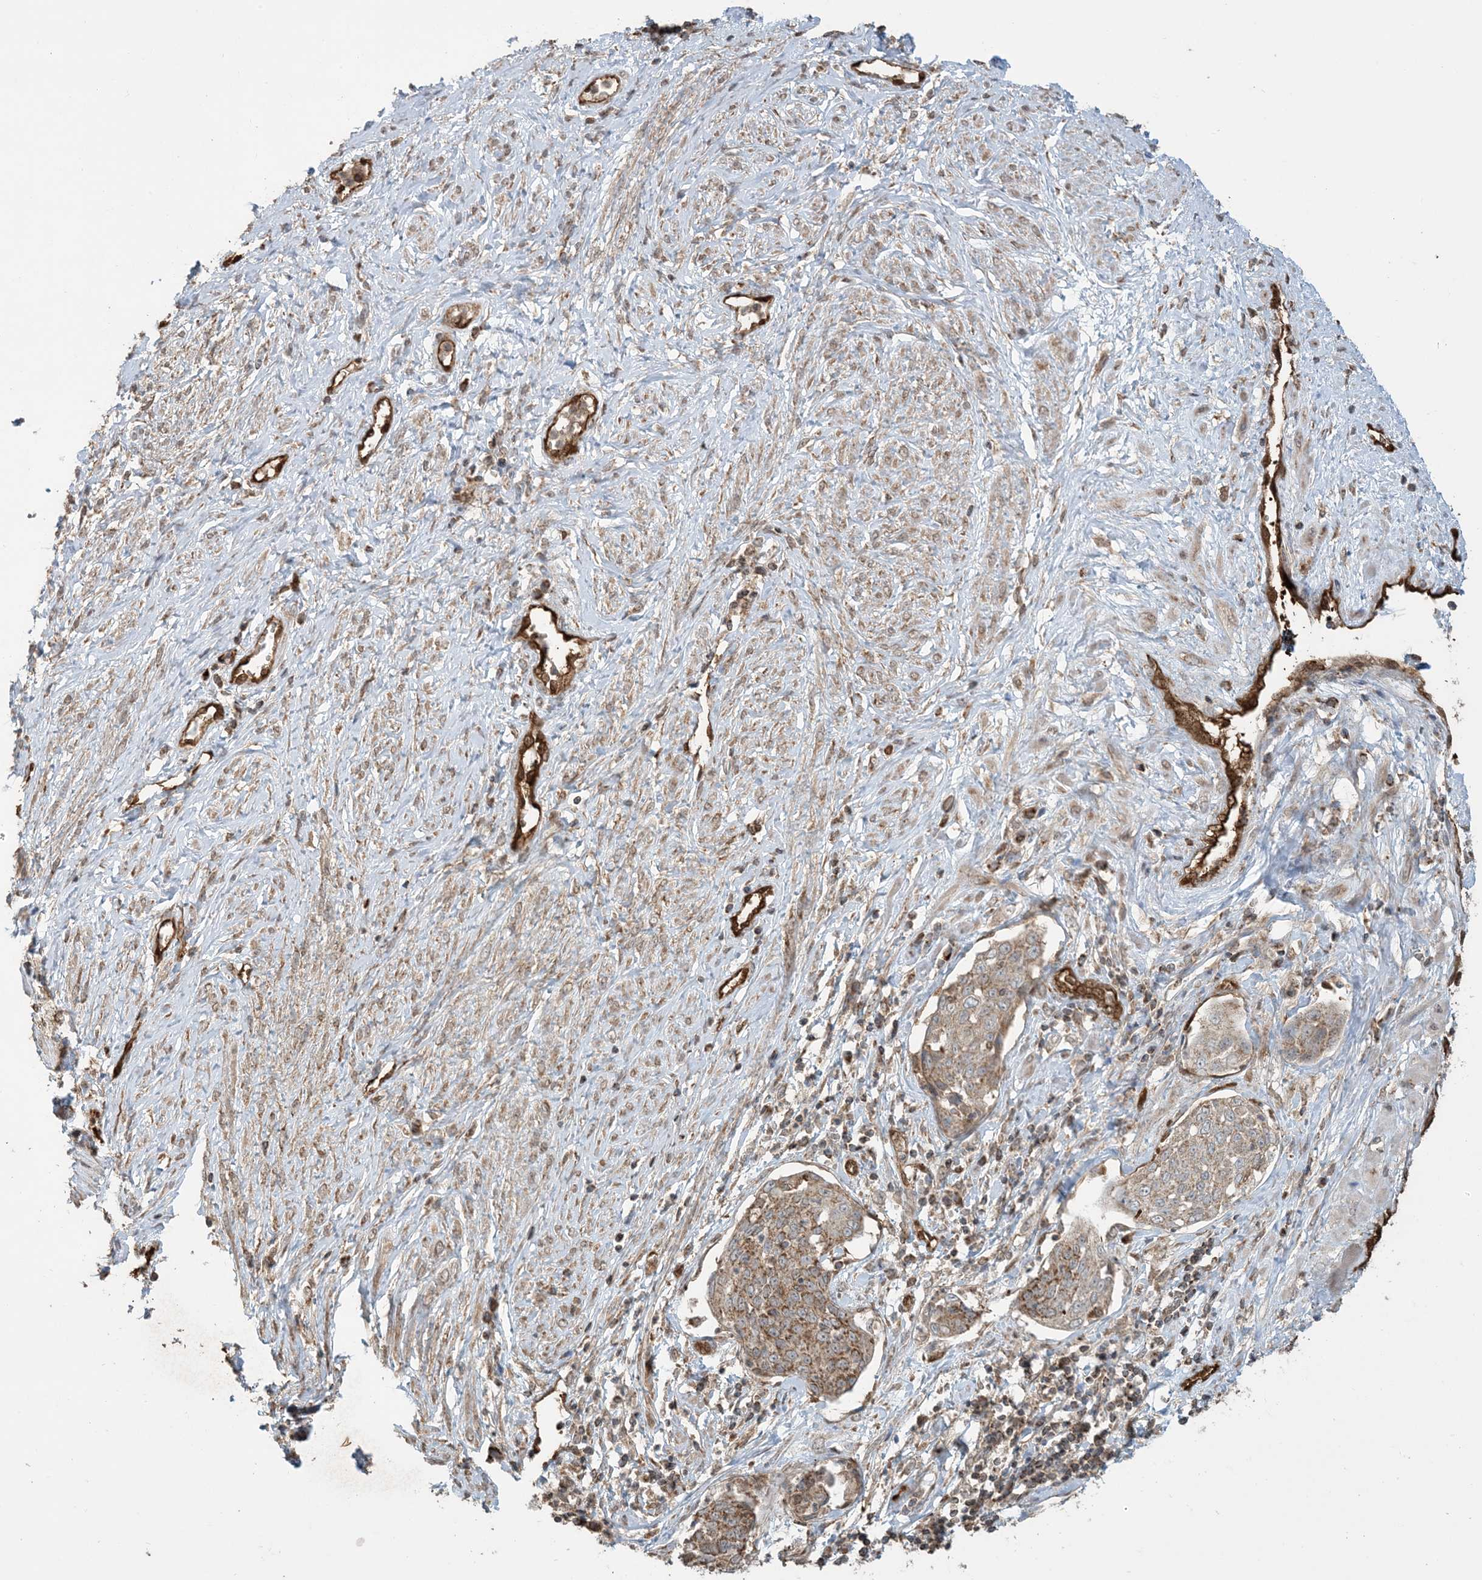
{"staining": {"intensity": "moderate", "quantity": ">75%", "location": "cytoplasmic/membranous"}, "tissue": "cervical cancer", "cell_type": "Tumor cells", "image_type": "cancer", "snomed": [{"axis": "morphology", "description": "Squamous cell carcinoma, NOS"}, {"axis": "topography", "description": "Cervix"}], "caption": "Cervical squamous cell carcinoma tissue reveals moderate cytoplasmic/membranous positivity in approximately >75% of tumor cells, visualized by immunohistochemistry.", "gene": "PPM1F", "patient": {"sex": "female", "age": 34}}